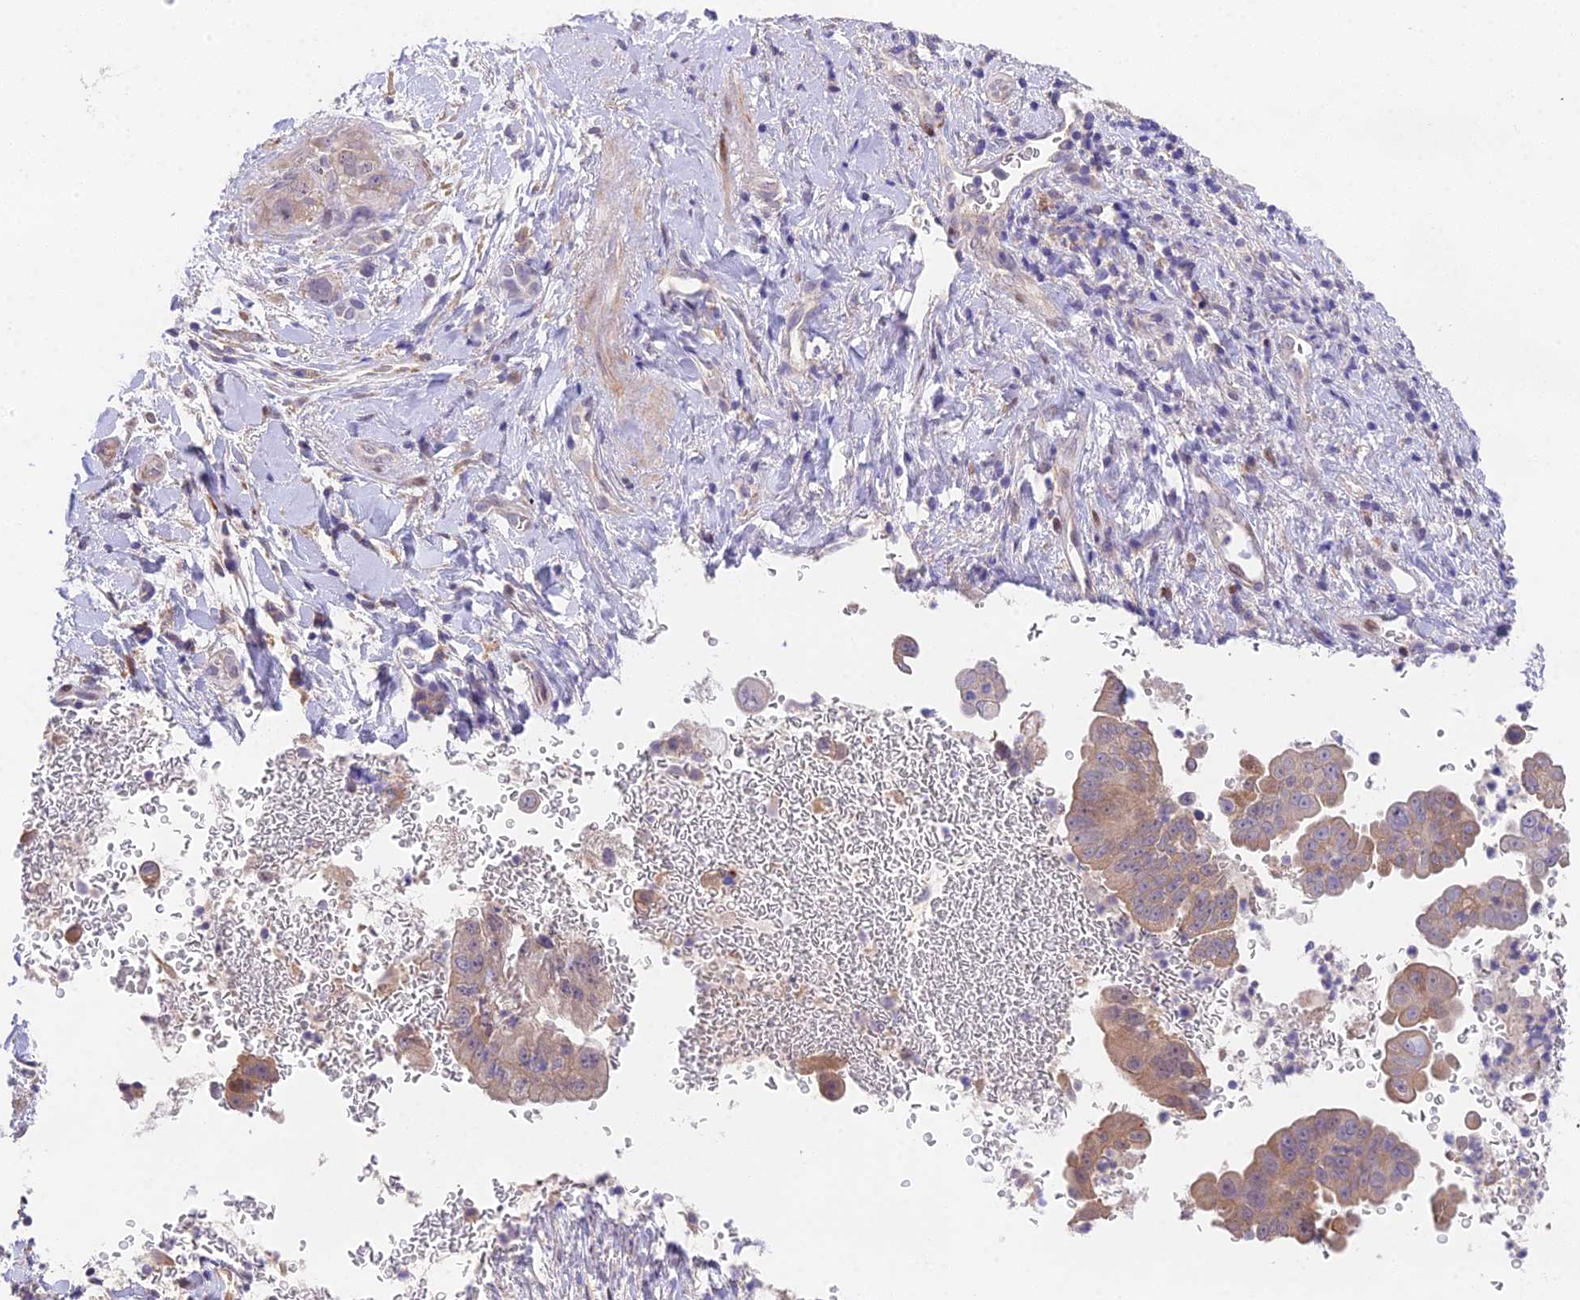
{"staining": {"intensity": "weak", "quantity": "<25%", "location": "cytoplasmic/membranous"}, "tissue": "pancreatic cancer", "cell_type": "Tumor cells", "image_type": "cancer", "snomed": [{"axis": "morphology", "description": "Adenocarcinoma, NOS"}, {"axis": "topography", "description": "Pancreas"}], "caption": "A histopathology image of human pancreatic cancer is negative for staining in tumor cells.", "gene": "PUS10", "patient": {"sex": "female", "age": 78}}